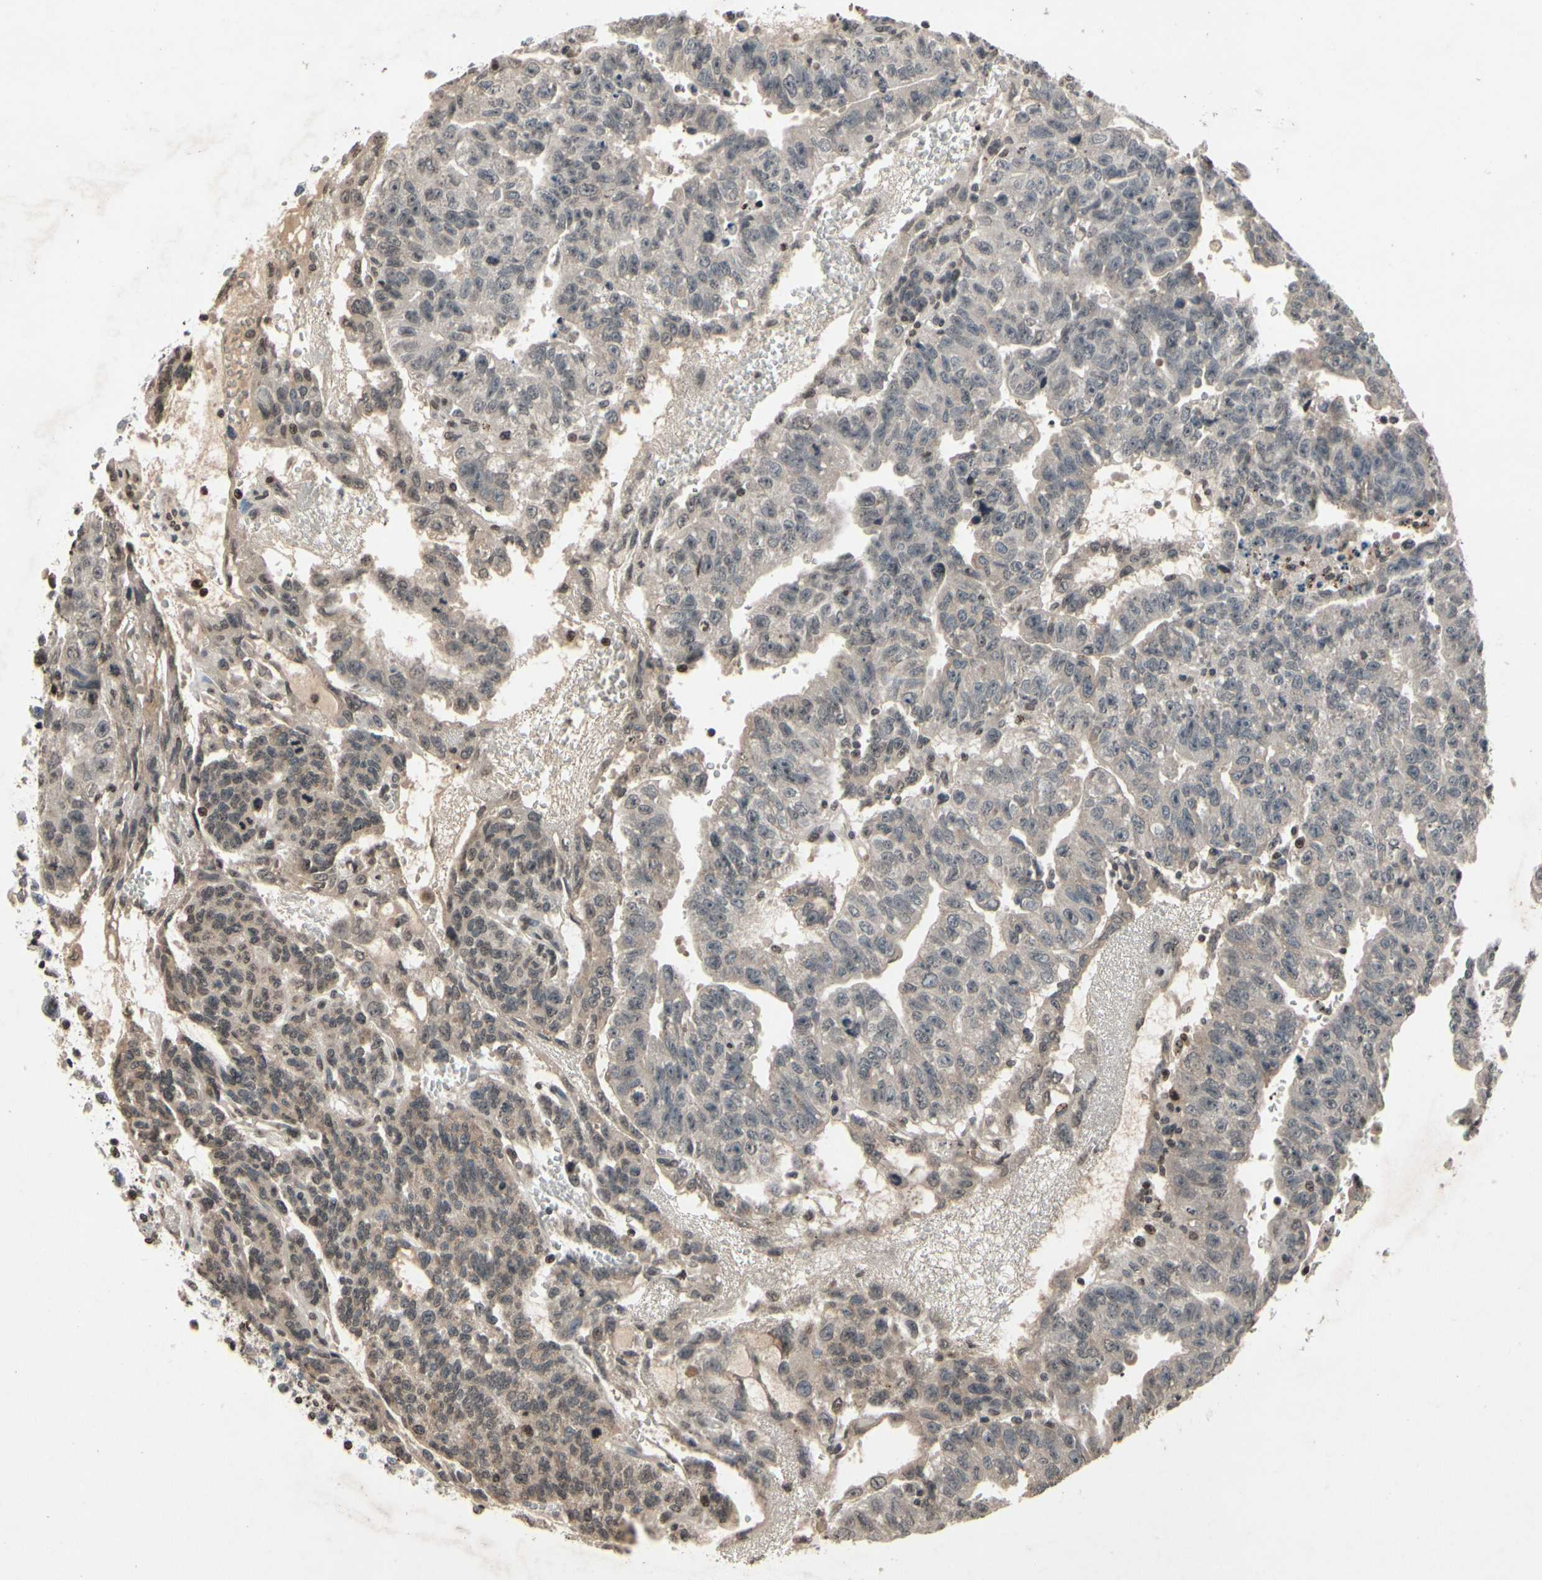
{"staining": {"intensity": "negative", "quantity": "none", "location": "none"}, "tissue": "testis cancer", "cell_type": "Tumor cells", "image_type": "cancer", "snomed": [{"axis": "morphology", "description": "Seminoma, NOS"}, {"axis": "morphology", "description": "Carcinoma, Embryonal, NOS"}, {"axis": "topography", "description": "Testis"}], "caption": "This is a photomicrograph of IHC staining of testis seminoma, which shows no staining in tumor cells.", "gene": "HIPK2", "patient": {"sex": "male", "age": 52}}